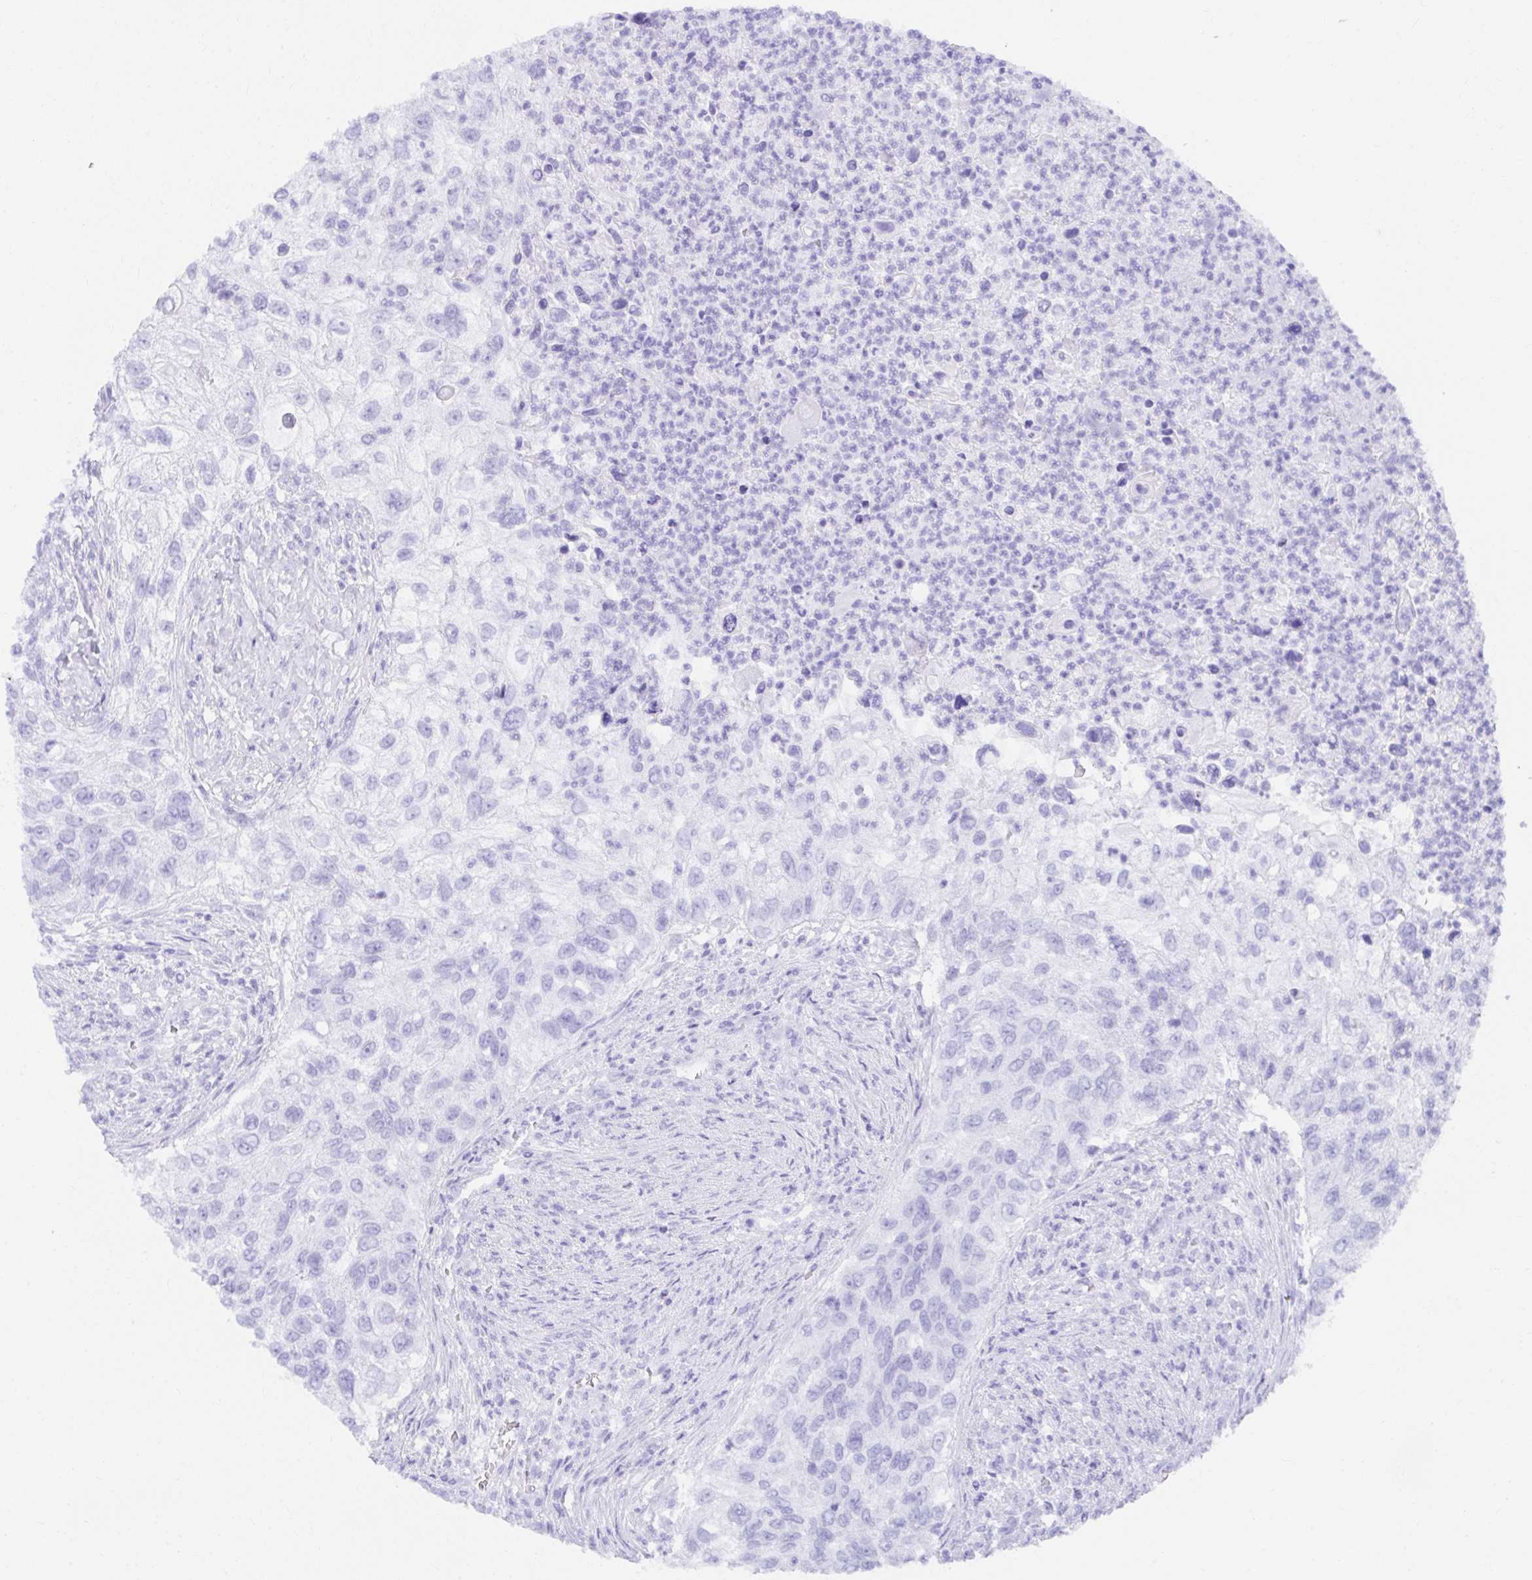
{"staining": {"intensity": "negative", "quantity": "none", "location": "none"}, "tissue": "urothelial cancer", "cell_type": "Tumor cells", "image_type": "cancer", "snomed": [{"axis": "morphology", "description": "Urothelial carcinoma, High grade"}, {"axis": "topography", "description": "Urinary bladder"}], "caption": "Immunohistochemistry image of high-grade urothelial carcinoma stained for a protein (brown), which reveals no staining in tumor cells.", "gene": "VGLL1", "patient": {"sex": "female", "age": 60}}